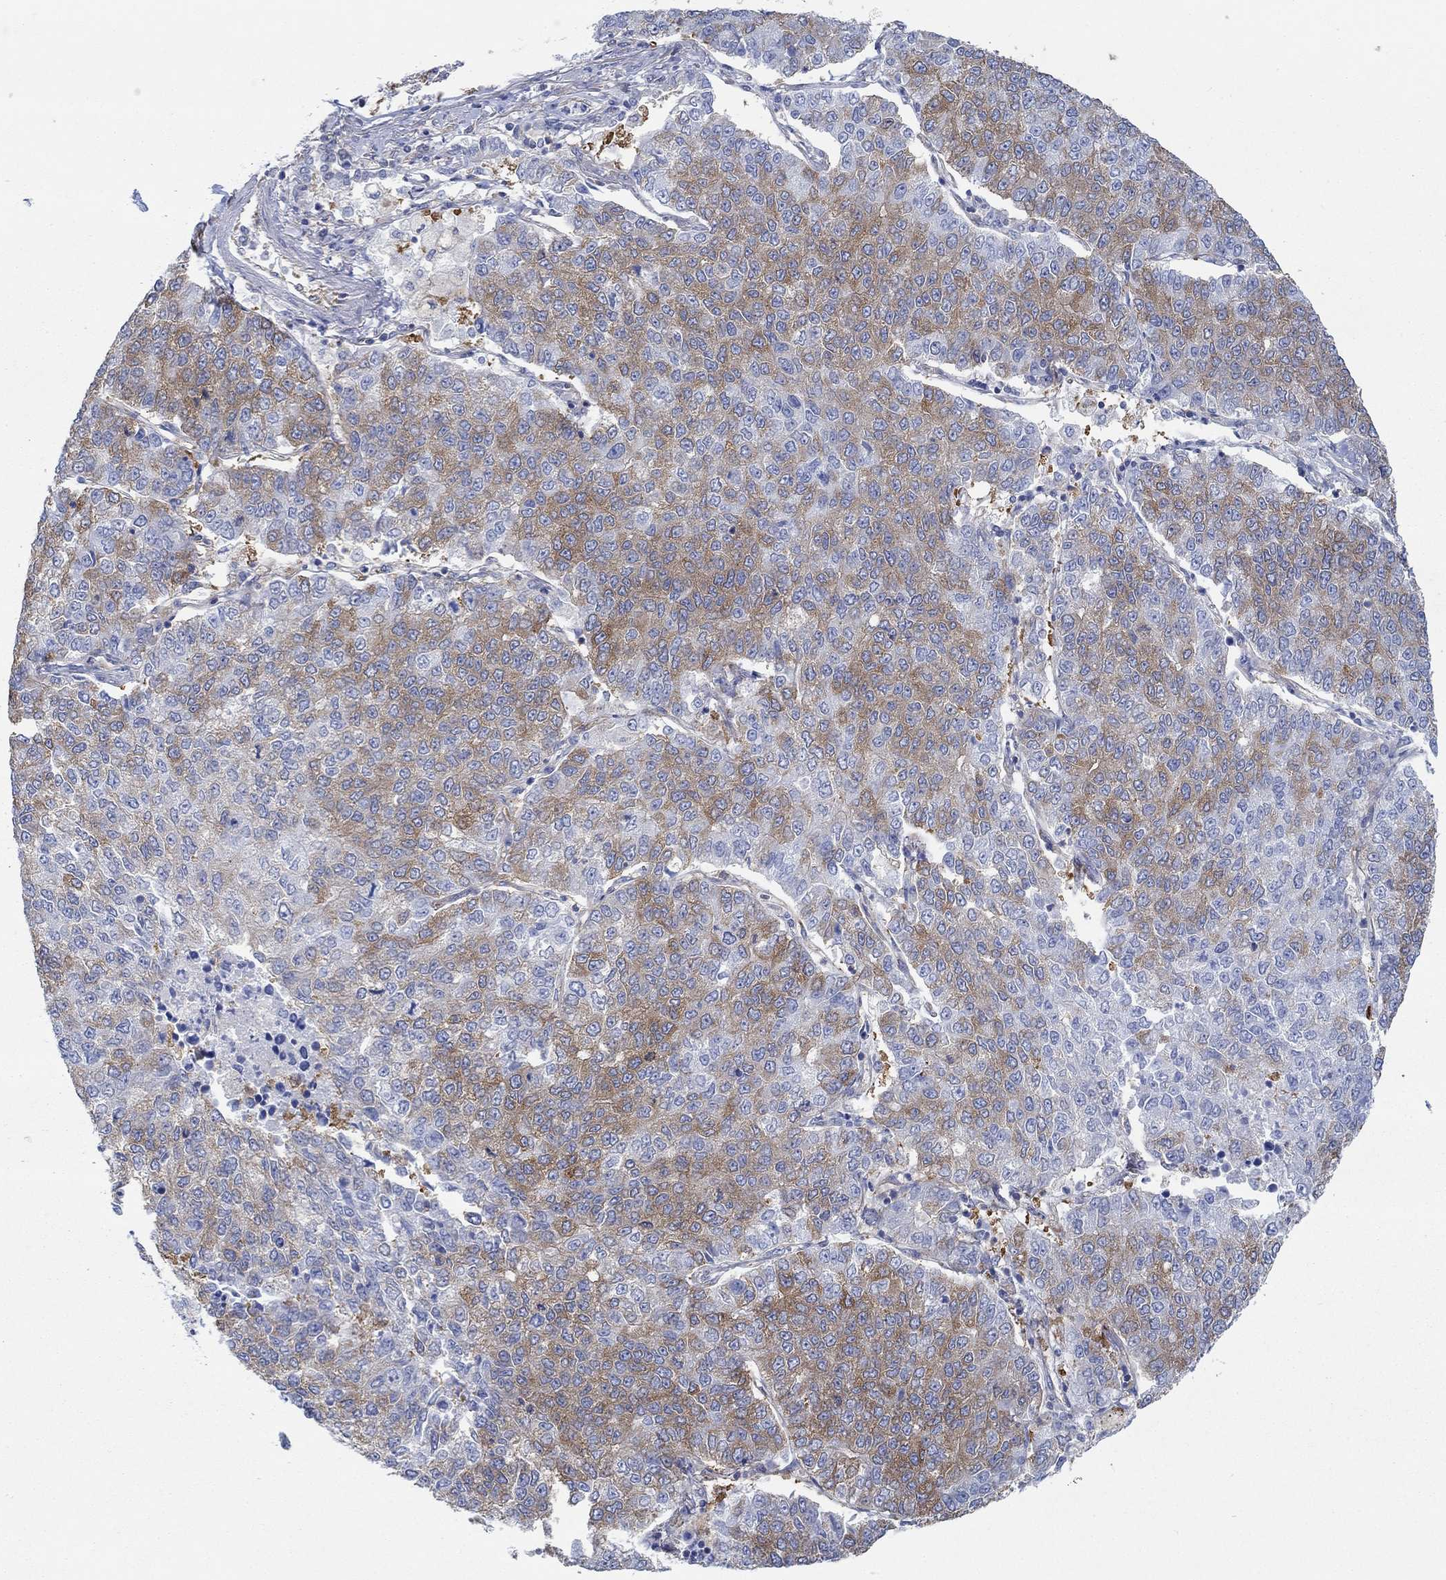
{"staining": {"intensity": "strong", "quantity": "25%-75%", "location": "cytoplasmic/membranous"}, "tissue": "lung cancer", "cell_type": "Tumor cells", "image_type": "cancer", "snomed": [{"axis": "morphology", "description": "Adenocarcinoma, NOS"}, {"axis": "topography", "description": "Lung"}], "caption": "Immunohistochemical staining of human adenocarcinoma (lung) displays high levels of strong cytoplasmic/membranous protein expression in about 25%-75% of tumor cells.", "gene": "SPAG9", "patient": {"sex": "male", "age": 49}}